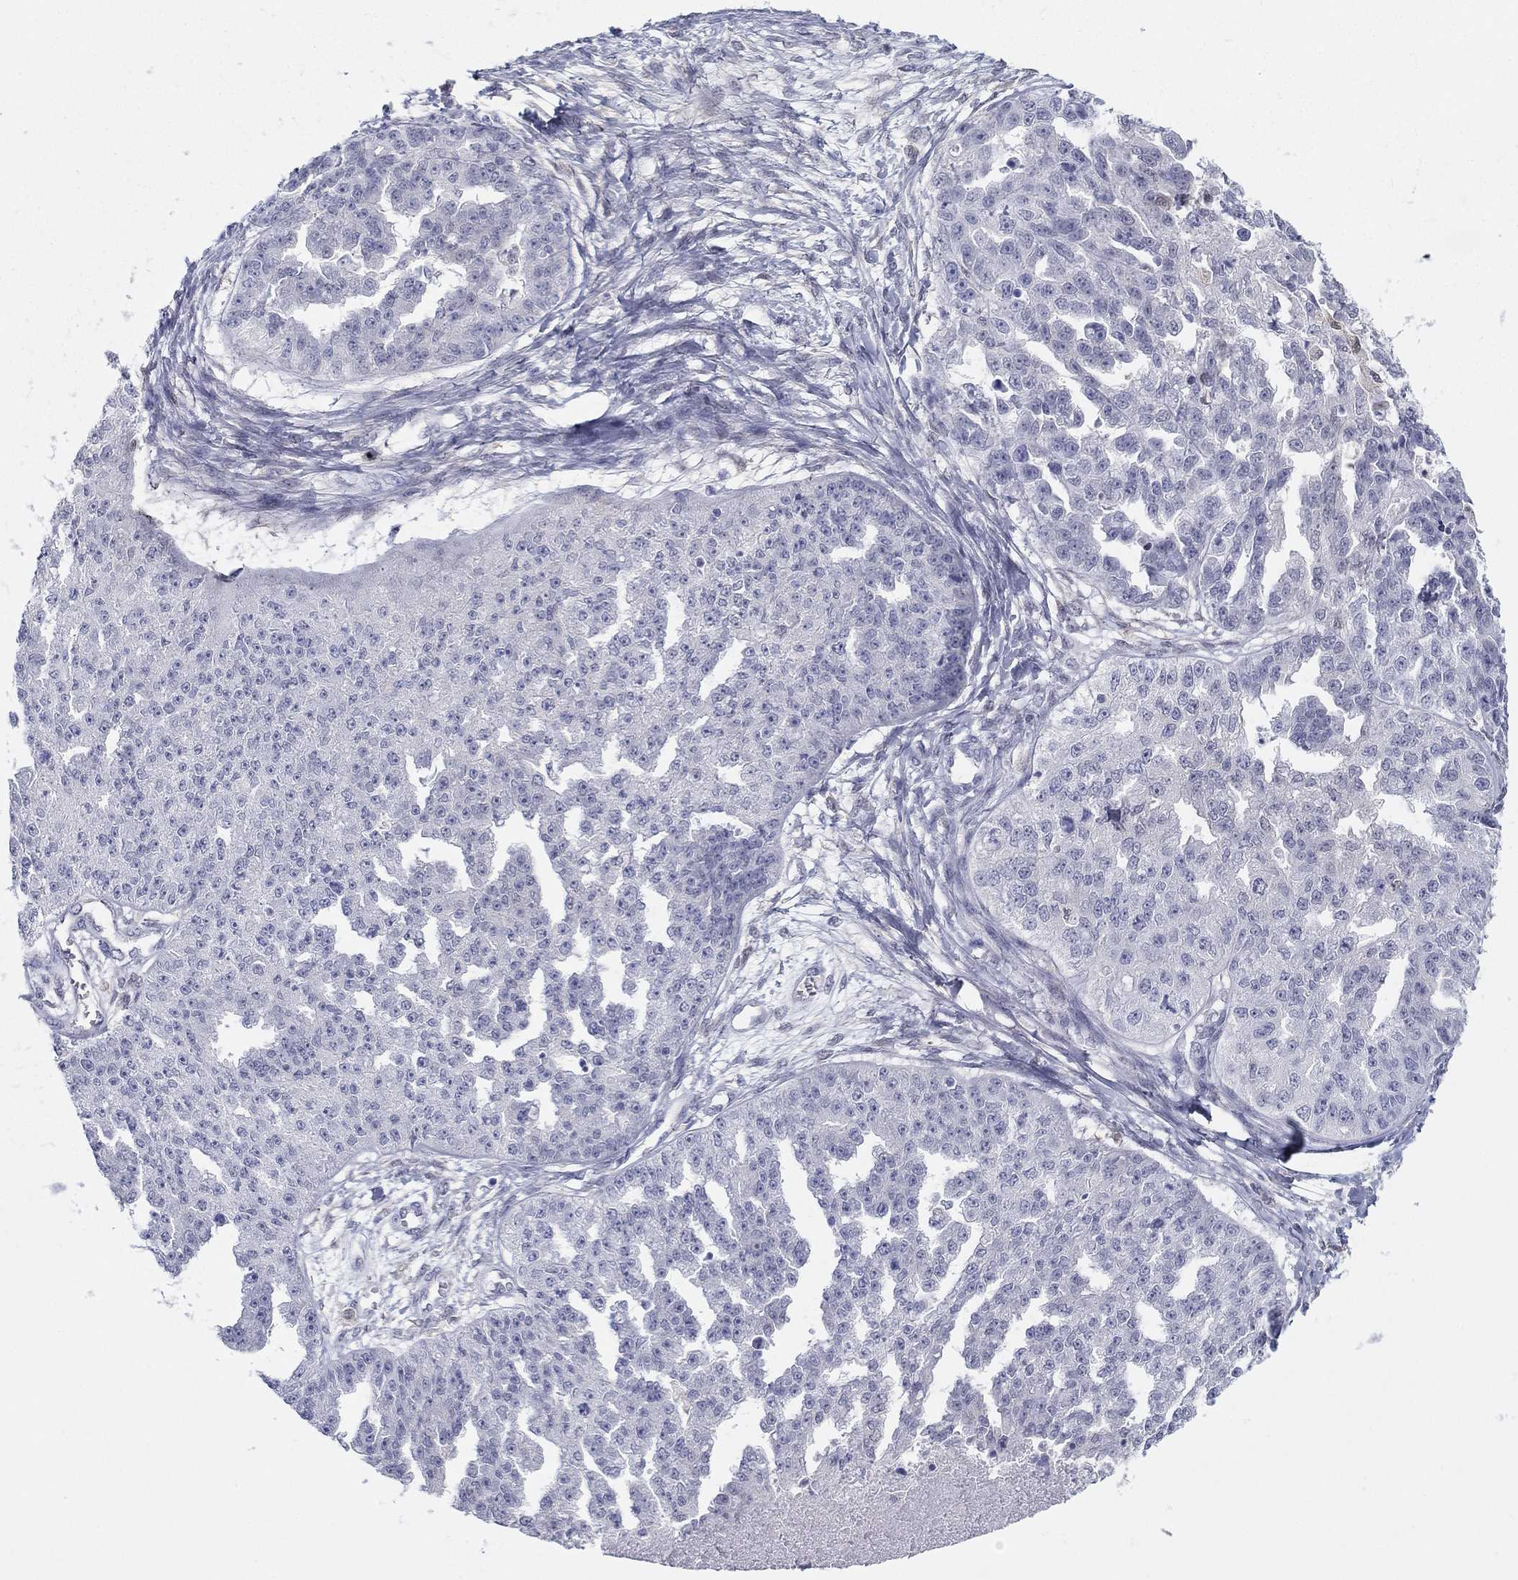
{"staining": {"intensity": "negative", "quantity": "none", "location": "none"}, "tissue": "ovarian cancer", "cell_type": "Tumor cells", "image_type": "cancer", "snomed": [{"axis": "morphology", "description": "Cystadenocarcinoma, serous, NOS"}, {"axis": "topography", "description": "Ovary"}], "caption": "IHC photomicrograph of serous cystadenocarcinoma (ovarian) stained for a protein (brown), which demonstrates no staining in tumor cells.", "gene": "PDXK", "patient": {"sex": "female", "age": 58}}